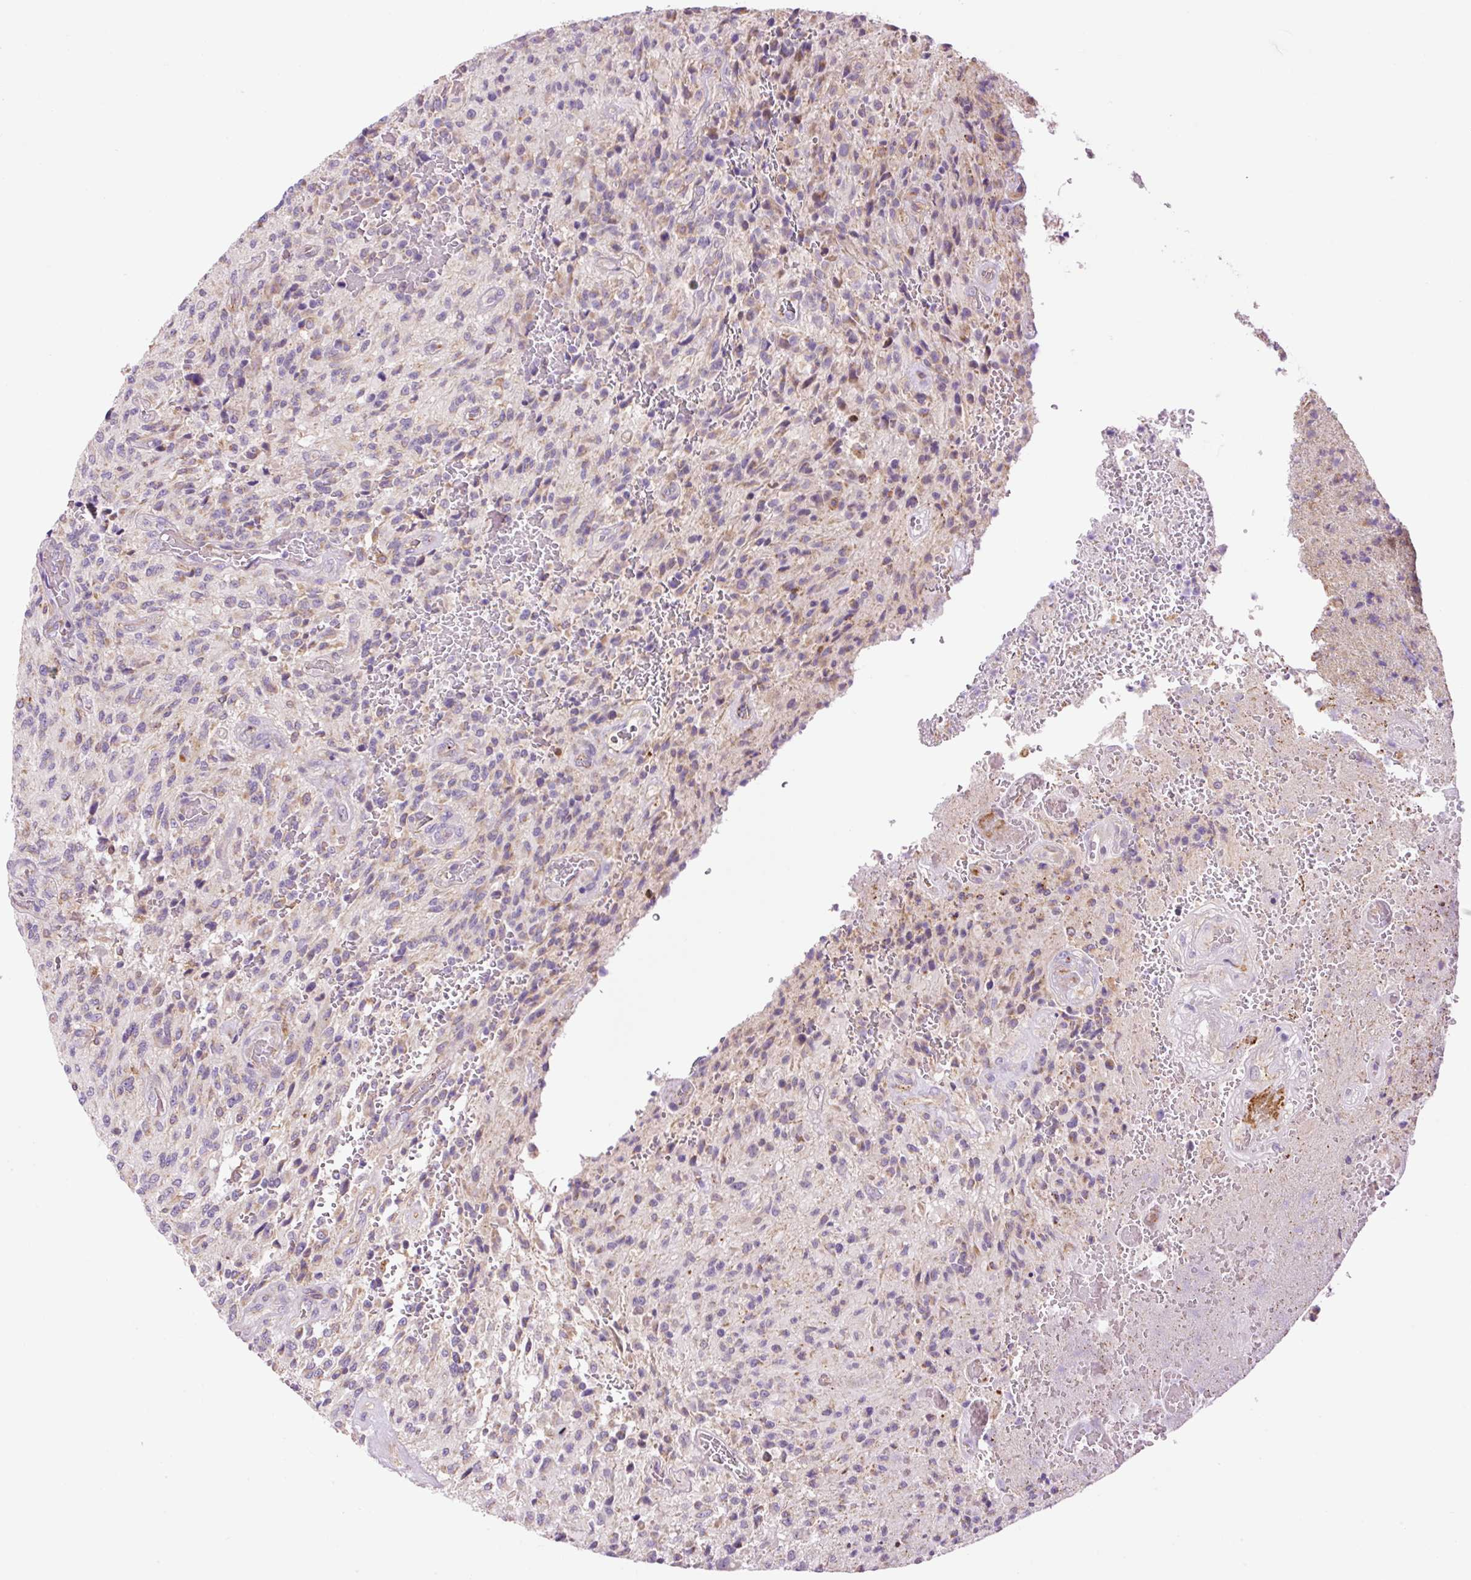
{"staining": {"intensity": "weak", "quantity": "25%-75%", "location": "cytoplasmic/membranous"}, "tissue": "glioma", "cell_type": "Tumor cells", "image_type": "cancer", "snomed": [{"axis": "morphology", "description": "Normal tissue, NOS"}, {"axis": "morphology", "description": "Glioma, malignant, High grade"}, {"axis": "topography", "description": "Cerebral cortex"}], "caption": "Malignant high-grade glioma stained with IHC reveals weak cytoplasmic/membranous staining in approximately 25%-75% of tumor cells.", "gene": "CD83", "patient": {"sex": "male", "age": 56}}